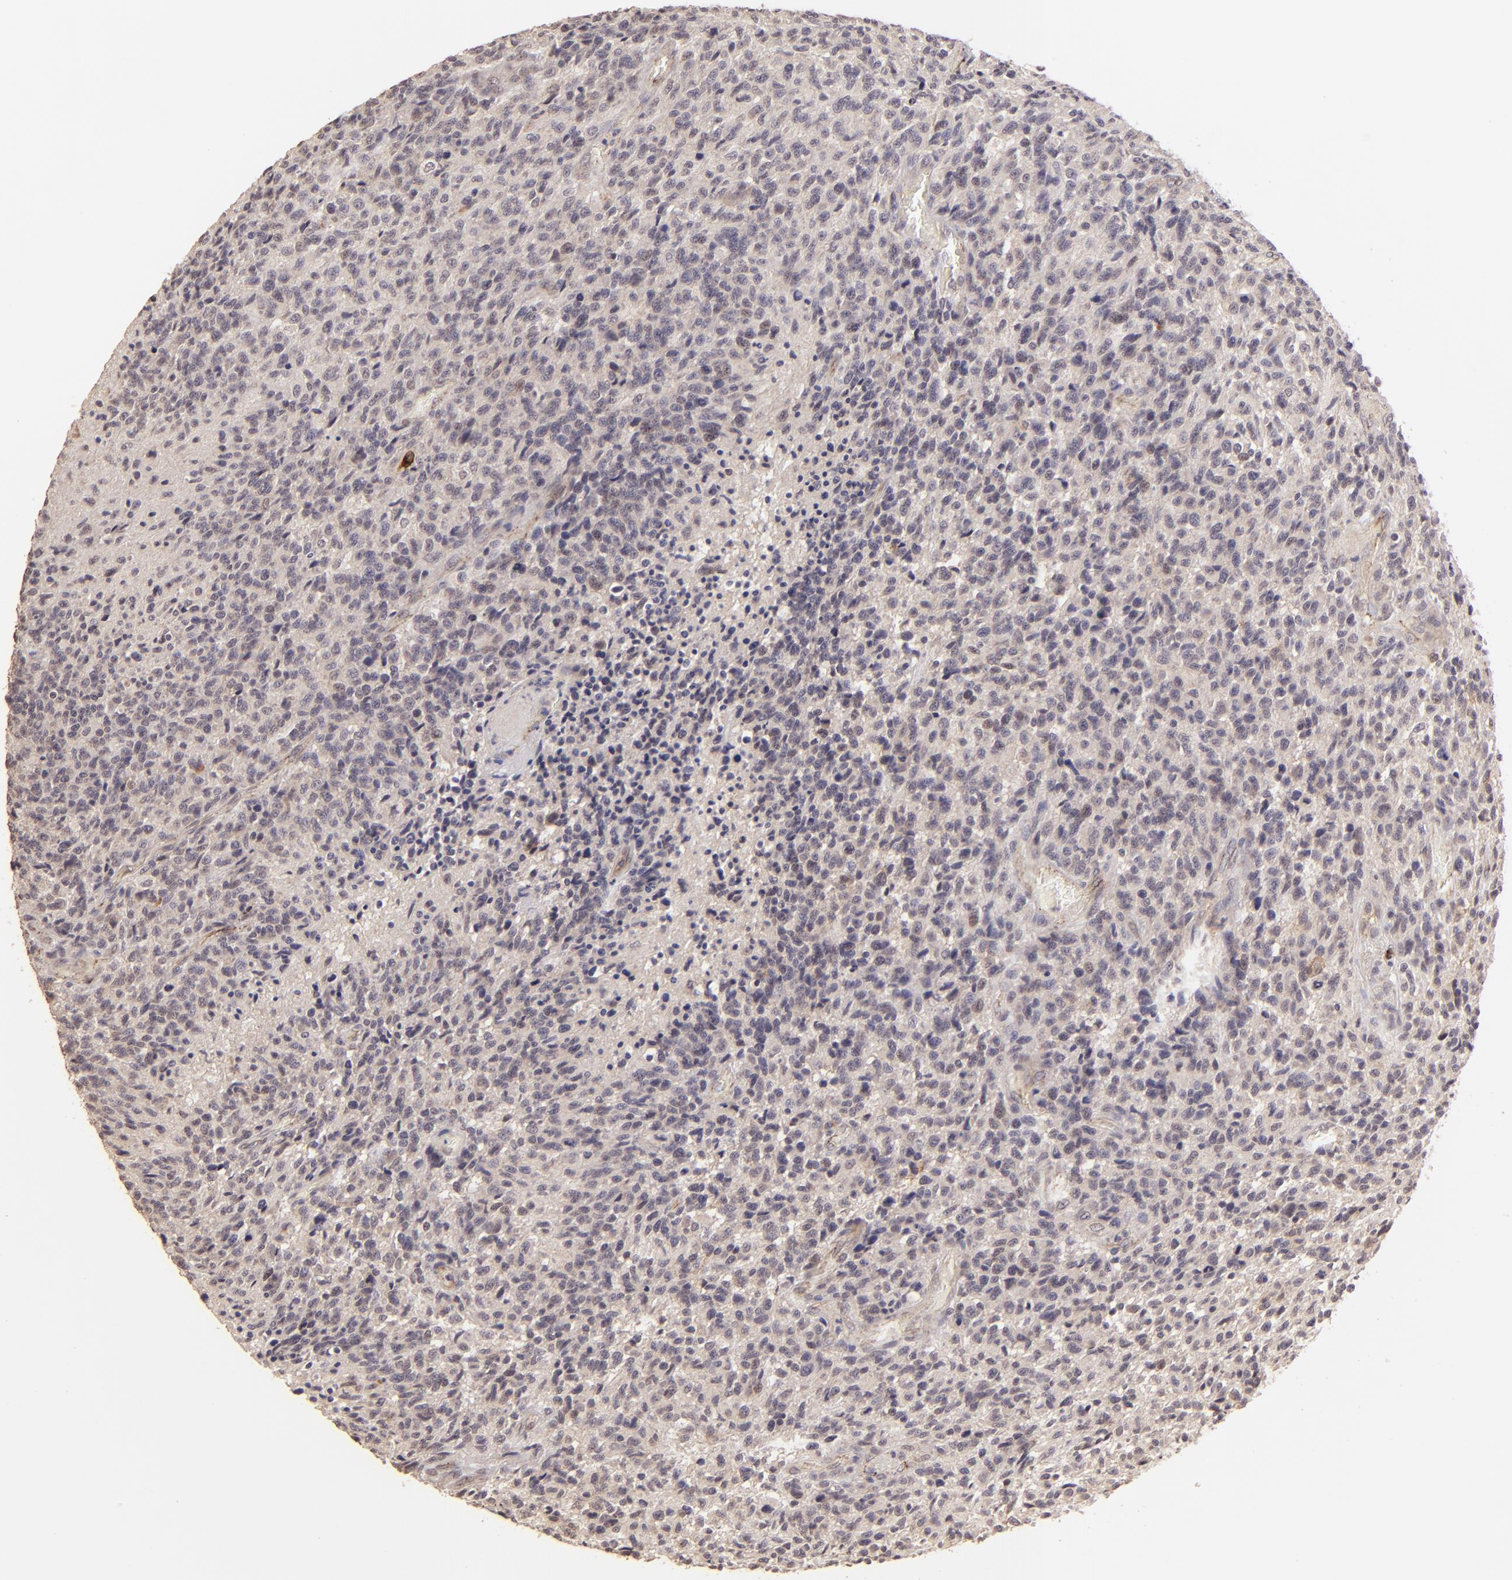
{"staining": {"intensity": "negative", "quantity": "none", "location": "none"}, "tissue": "glioma", "cell_type": "Tumor cells", "image_type": "cancer", "snomed": [{"axis": "morphology", "description": "Glioma, malignant, High grade"}, {"axis": "topography", "description": "Brain"}], "caption": "IHC photomicrograph of neoplastic tissue: malignant high-grade glioma stained with DAB reveals no significant protein positivity in tumor cells.", "gene": "CLDN1", "patient": {"sex": "male", "age": 36}}